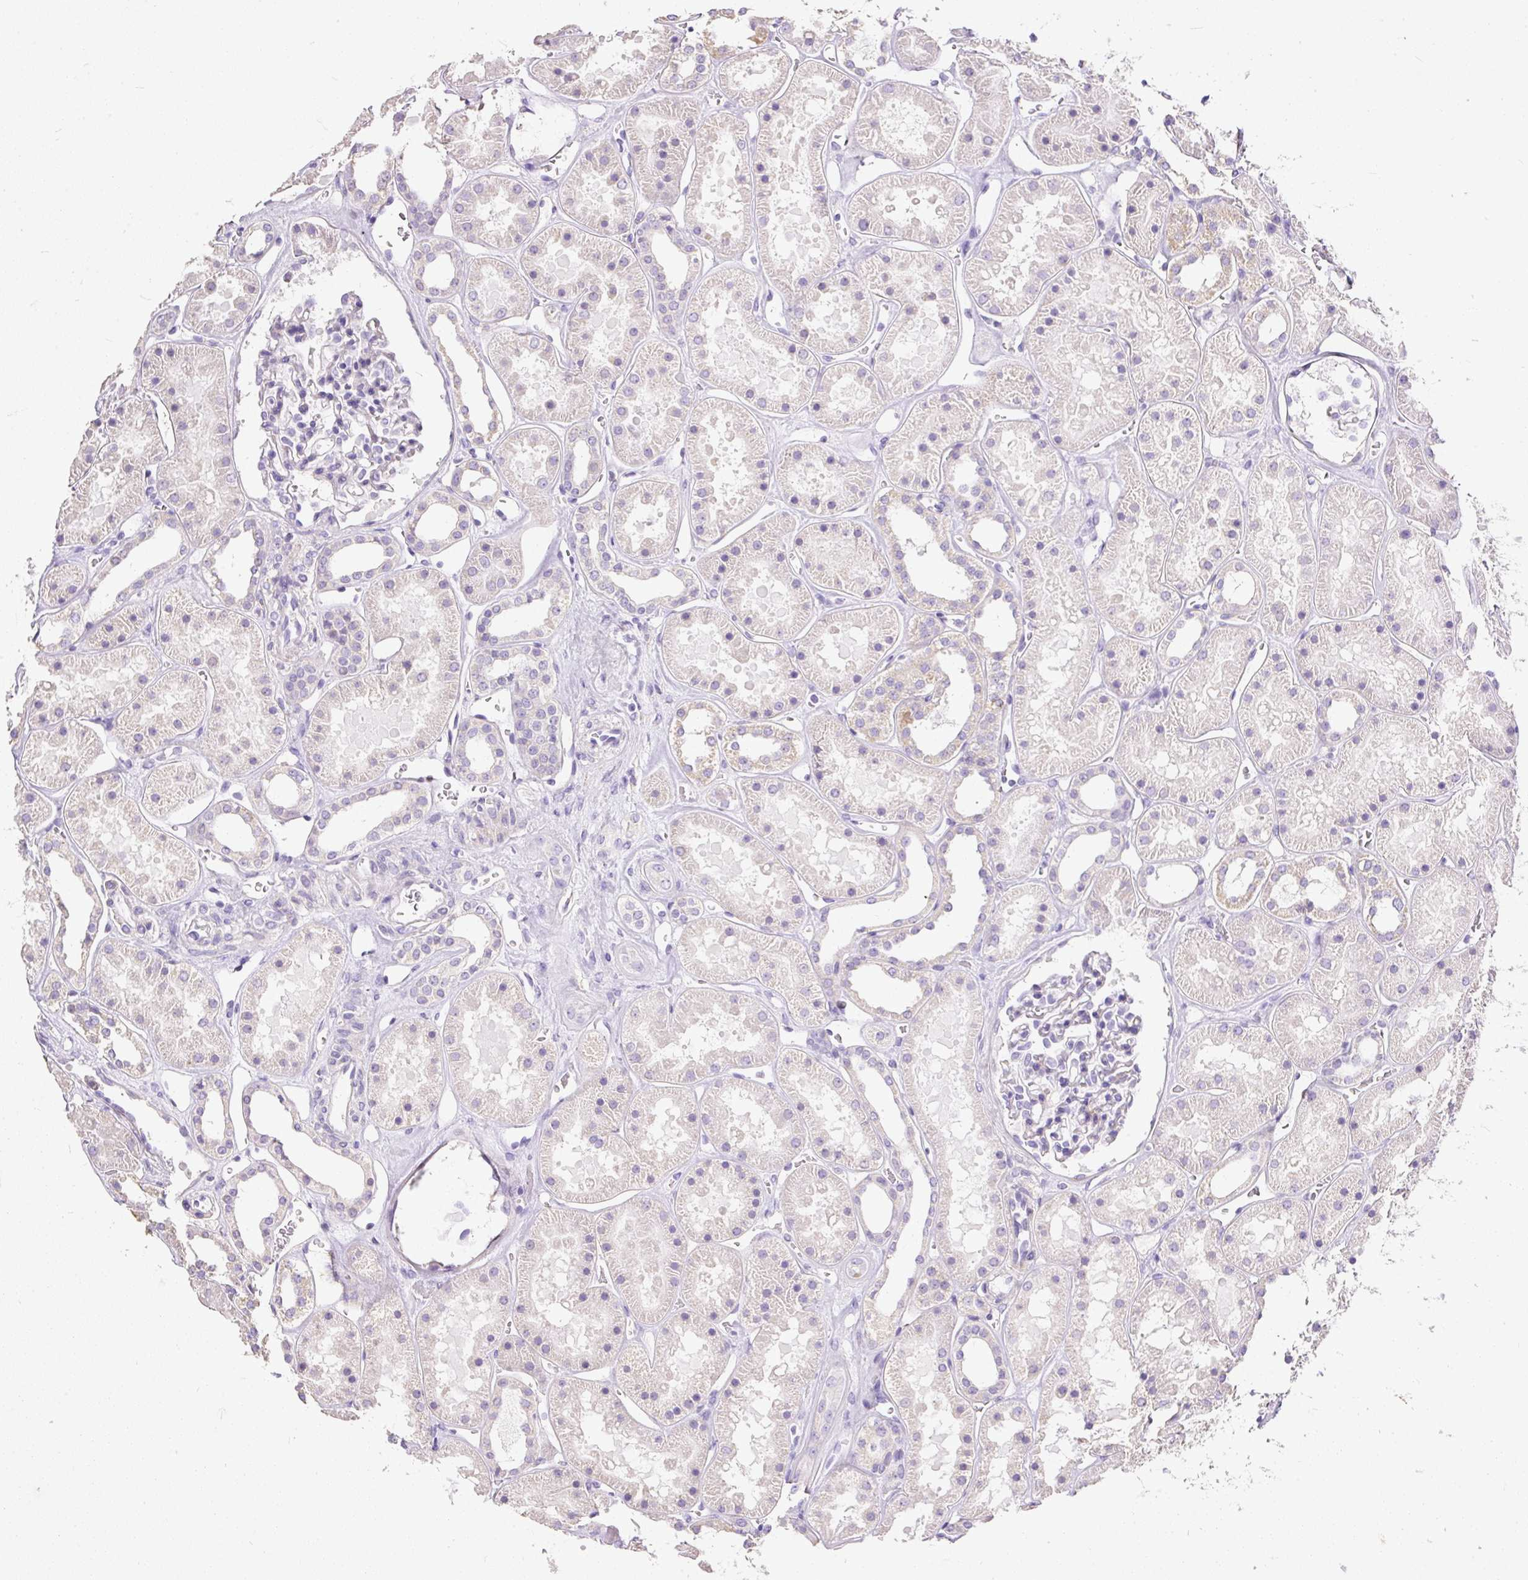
{"staining": {"intensity": "negative", "quantity": "none", "location": "none"}, "tissue": "kidney", "cell_type": "Cells in glomeruli", "image_type": "normal", "snomed": [{"axis": "morphology", "description": "Normal tissue, NOS"}, {"axis": "topography", "description": "Kidney"}], "caption": "This is a micrograph of immunohistochemistry (IHC) staining of benign kidney, which shows no staining in cells in glomeruli.", "gene": "GBX1", "patient": {"sex": "female", "age": 41}}